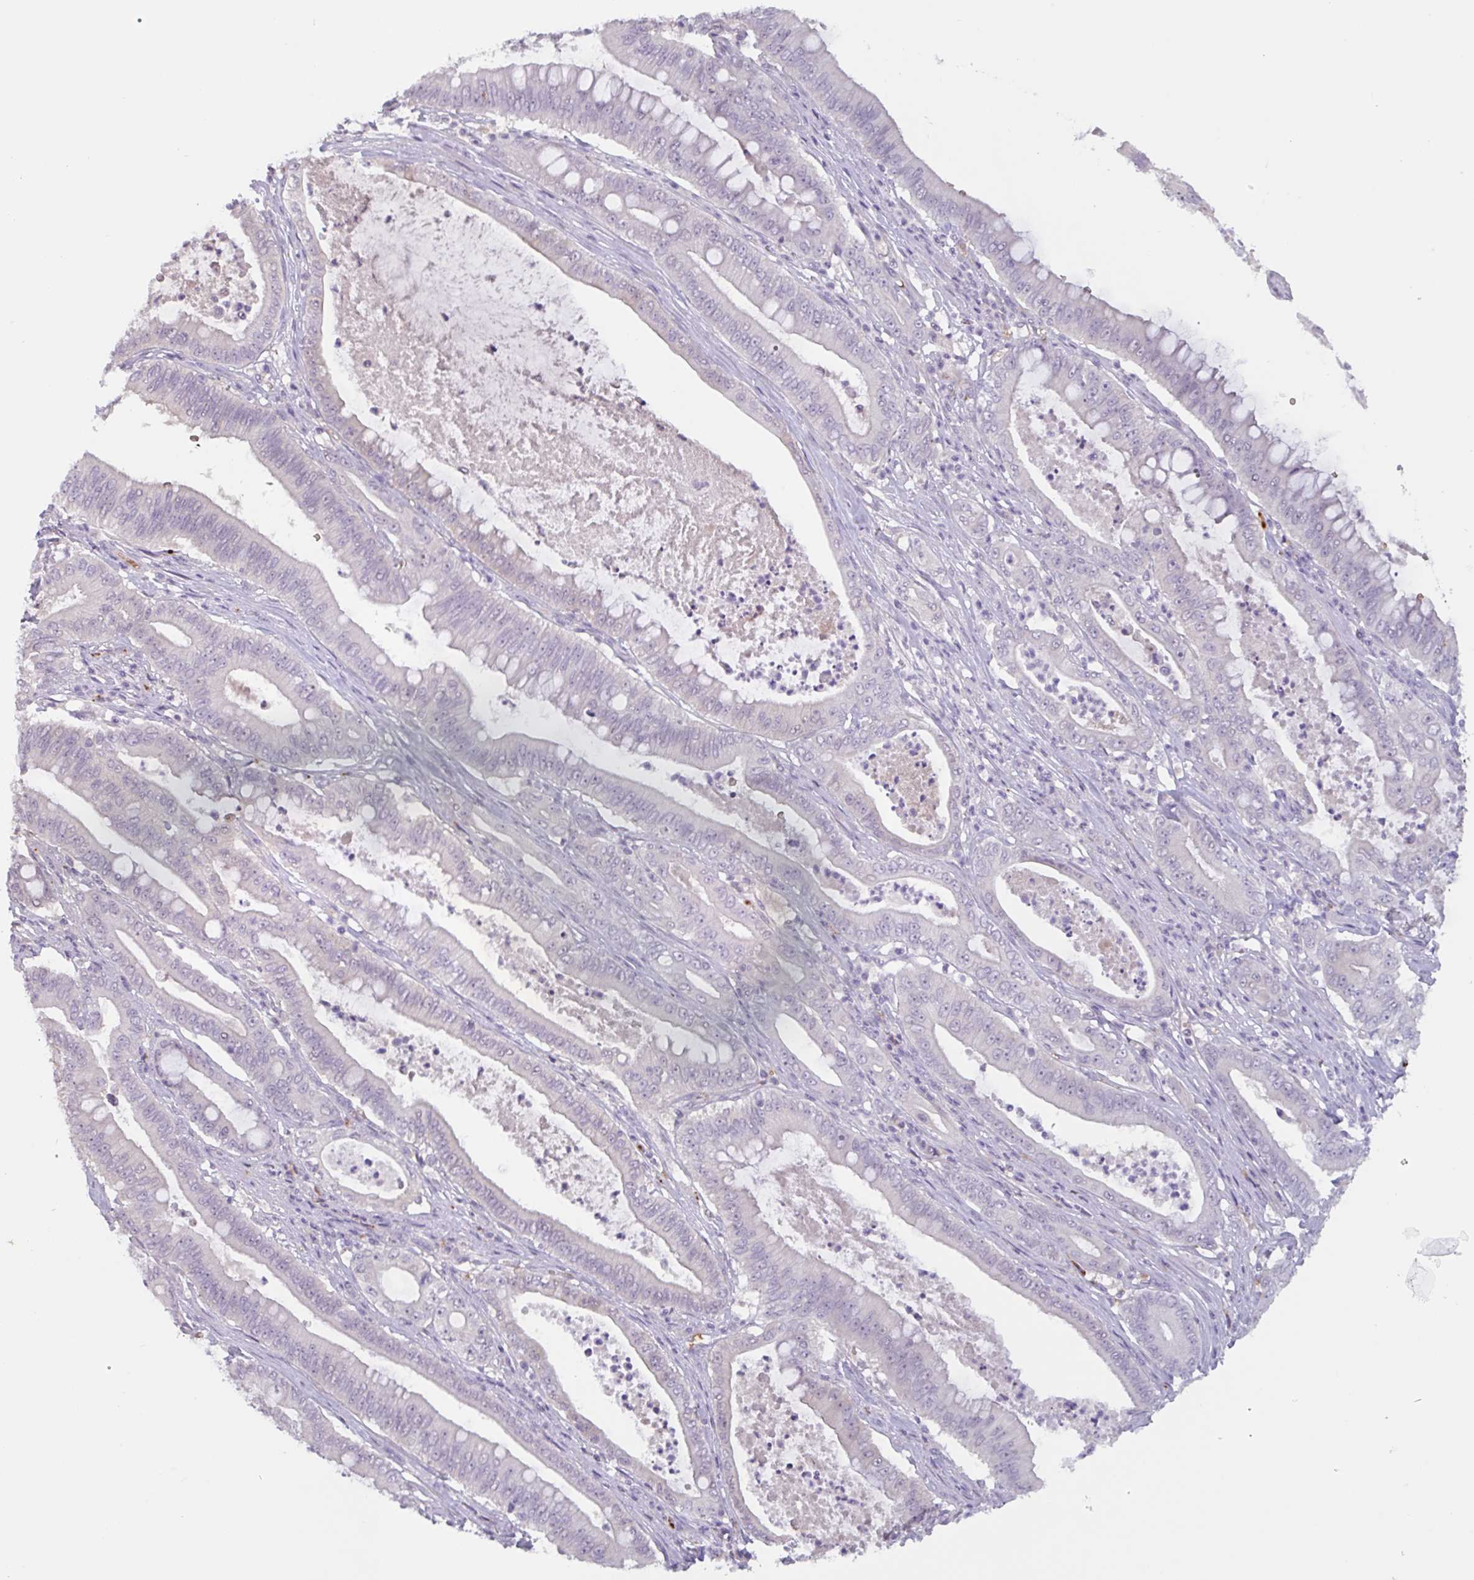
{"staining": {"intensity": "negative", "quantity": "none", "location": "none"}, "tissue": "pancreatic cancer", "cell_type": "Tumor cells", "image_type": "cancer", "snomed": [{"axis": "morphology", "description": "Adenocarcinoma, NOS"}, {"axis": "topography", "description": "Pancreas"}], "caption": "A high-resolution photomicrograph shows immunohistochemistry (IHC) staining of pancreatic cancer (adenocarcinoma), which shows no significant positivity in tumor cells.", "gene": "RHAG", "patient": {"sex": "male", "age": 71}}